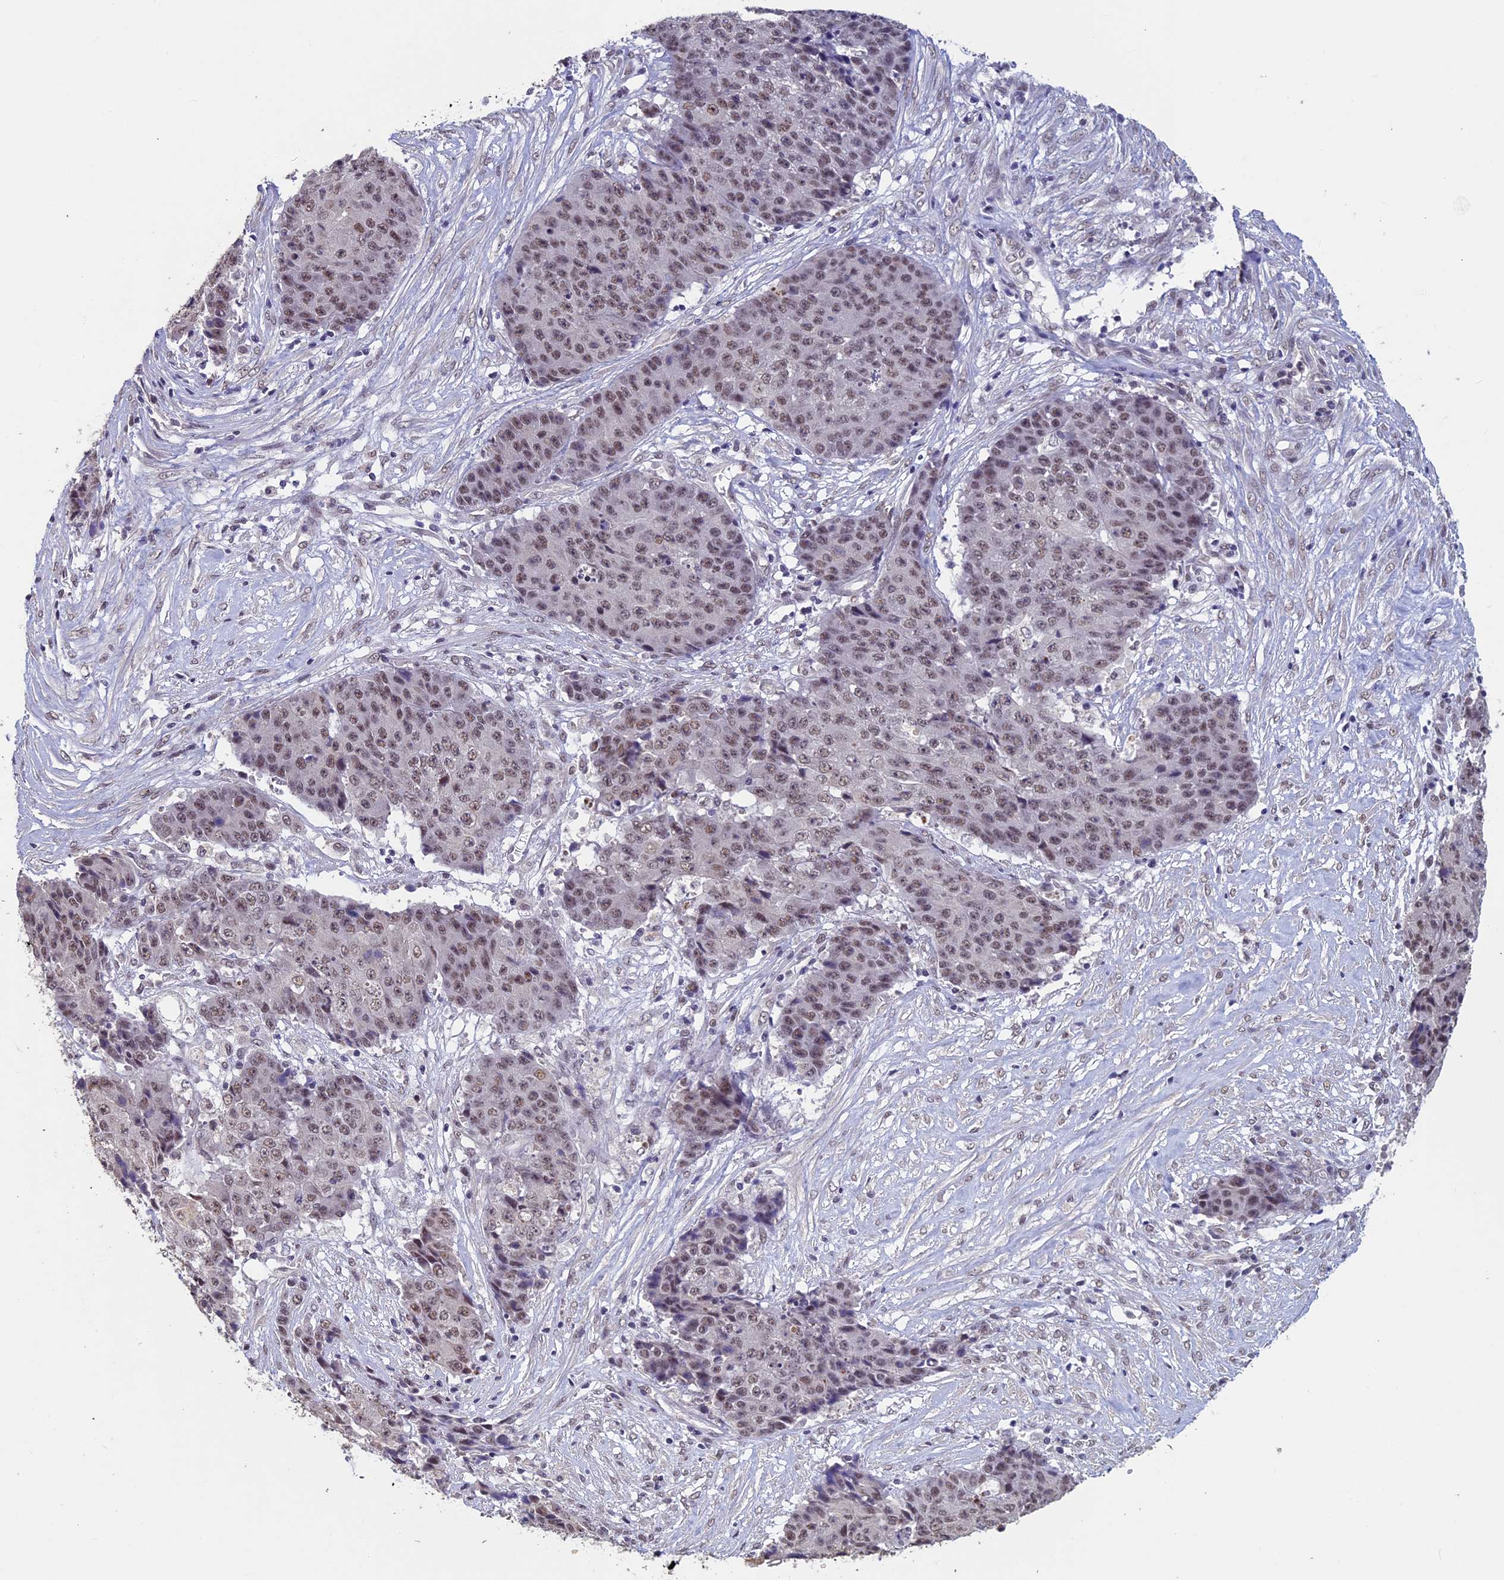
{"staining": {"intensity": "moderate", "quantity": ">75%", "location": "nuclear"}, "tissue": "ovarian cancer", "cell_type": "Tumor cells", "image_type": "cancer", "snomed": [{"axis": "morphology", "description": "Carcinoma, endometroid"}, {"axis": "topography", "description": "Ovary"}], "caption": "This image exhibits immunohistochemistry staining of ovarian cancer (endometroid carcinoma), with medium moderate nuclear positivity in approximately >75% of tumor cells.", "gene": "RNF40", "patient": {"sex": "female", "age": 42}}